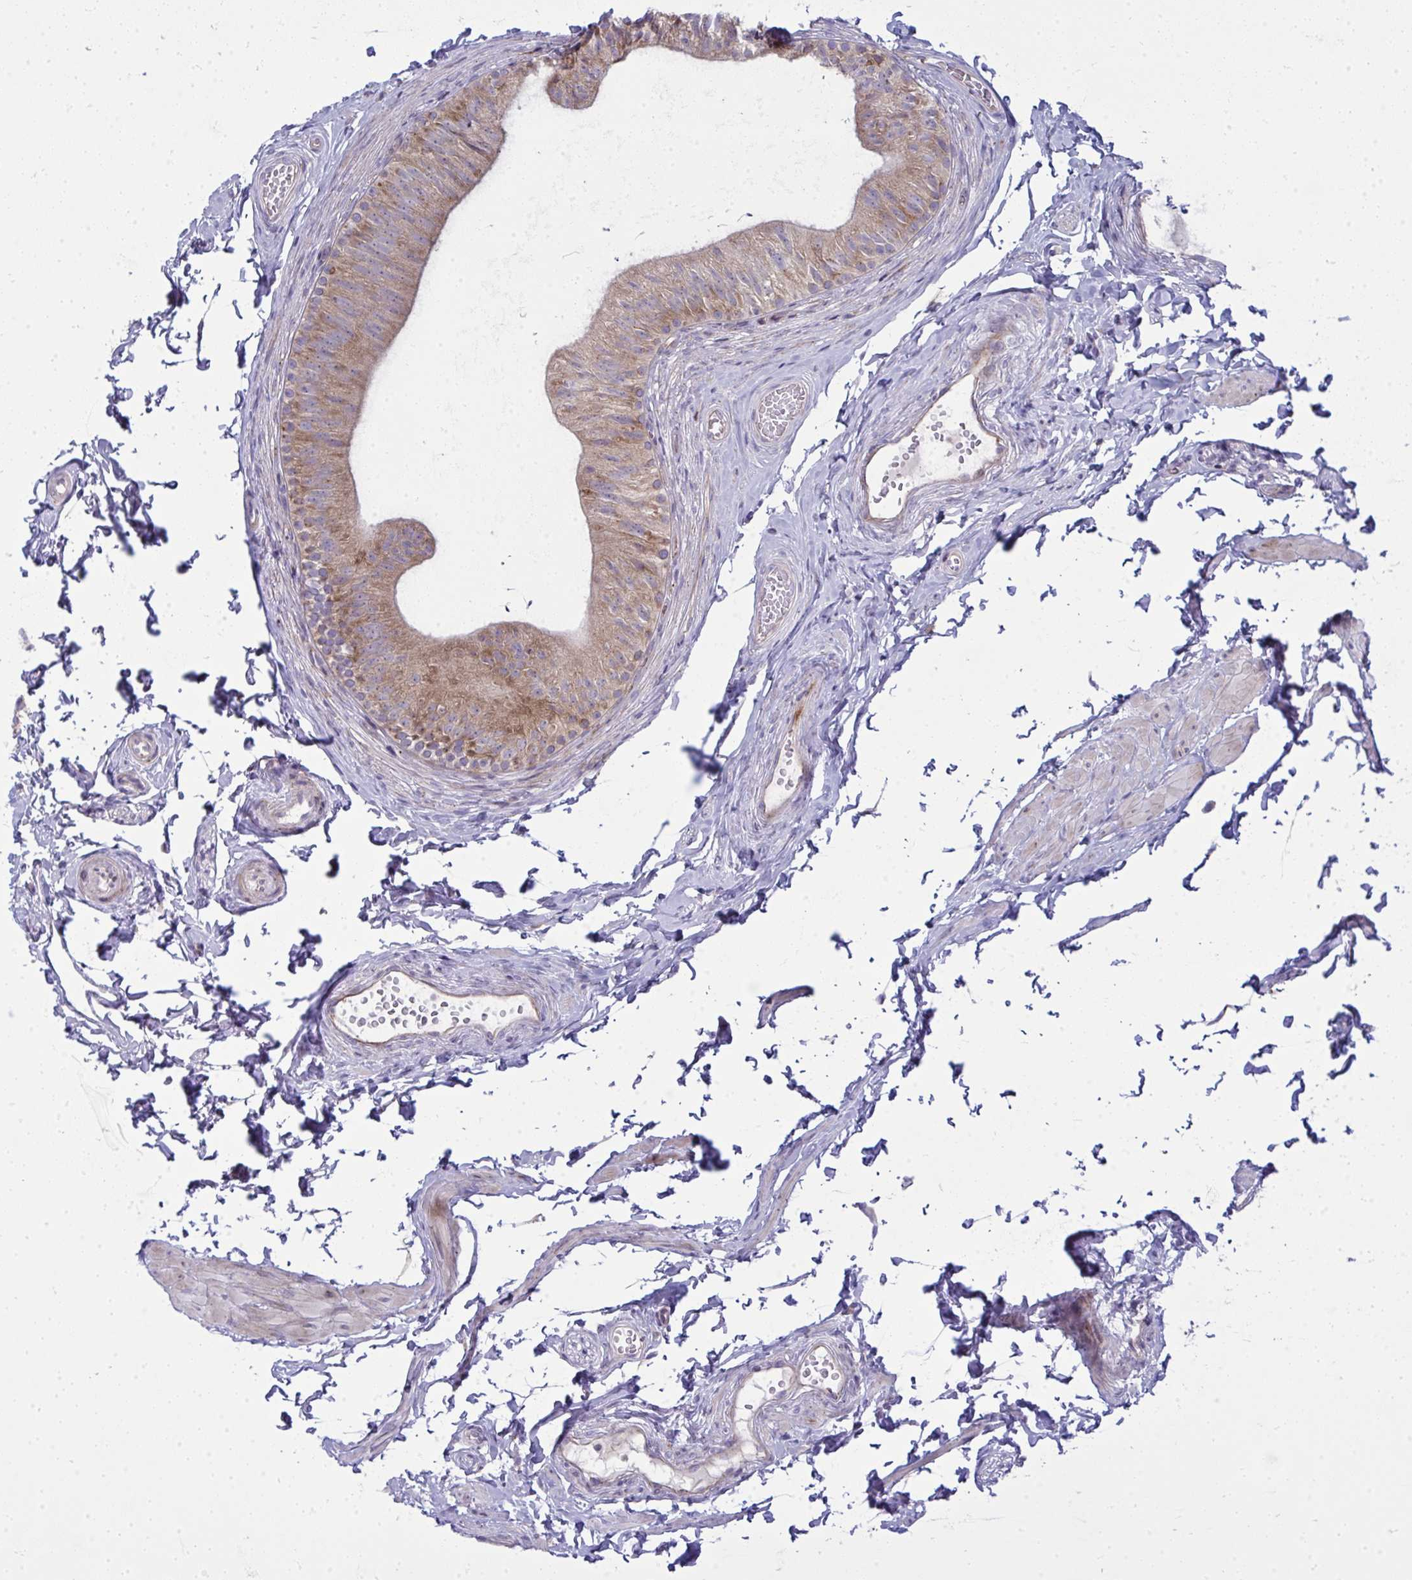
{"staining": {"intensity": "moderate", "quantity": ">75%", "location": "cytoplasmic/membranous"}, "tissue": "epididymis", "cell_type": "Glandular cells", "image_type": "normal", "snomed": [{"axis": "morphology", "description": "Normal tissue, NOS"}, {"axis": "topography", "description": "Epididymis, spermatic cord, NOS"}, {"axis": "topography", "description": "Epididymis"}, {"axis": "topography", "description": "Peripheral nerve tissue"}], "caption": "Immunohistochemistry staining of benign epididymis, which exhibits medium levels of moderate cytoplasmic/membranous staining in about >75% of glandular cells indicating moderate cytoplasmic/membranous protein positivity. The staining was performed using DAB (3,3'-diaminobenzidine) (brown) for protein detection and nuclei were counterstained in hematoxylin (blue).", "gene": "GFPT2", "patient": {"sex": "male", "age": 29}}